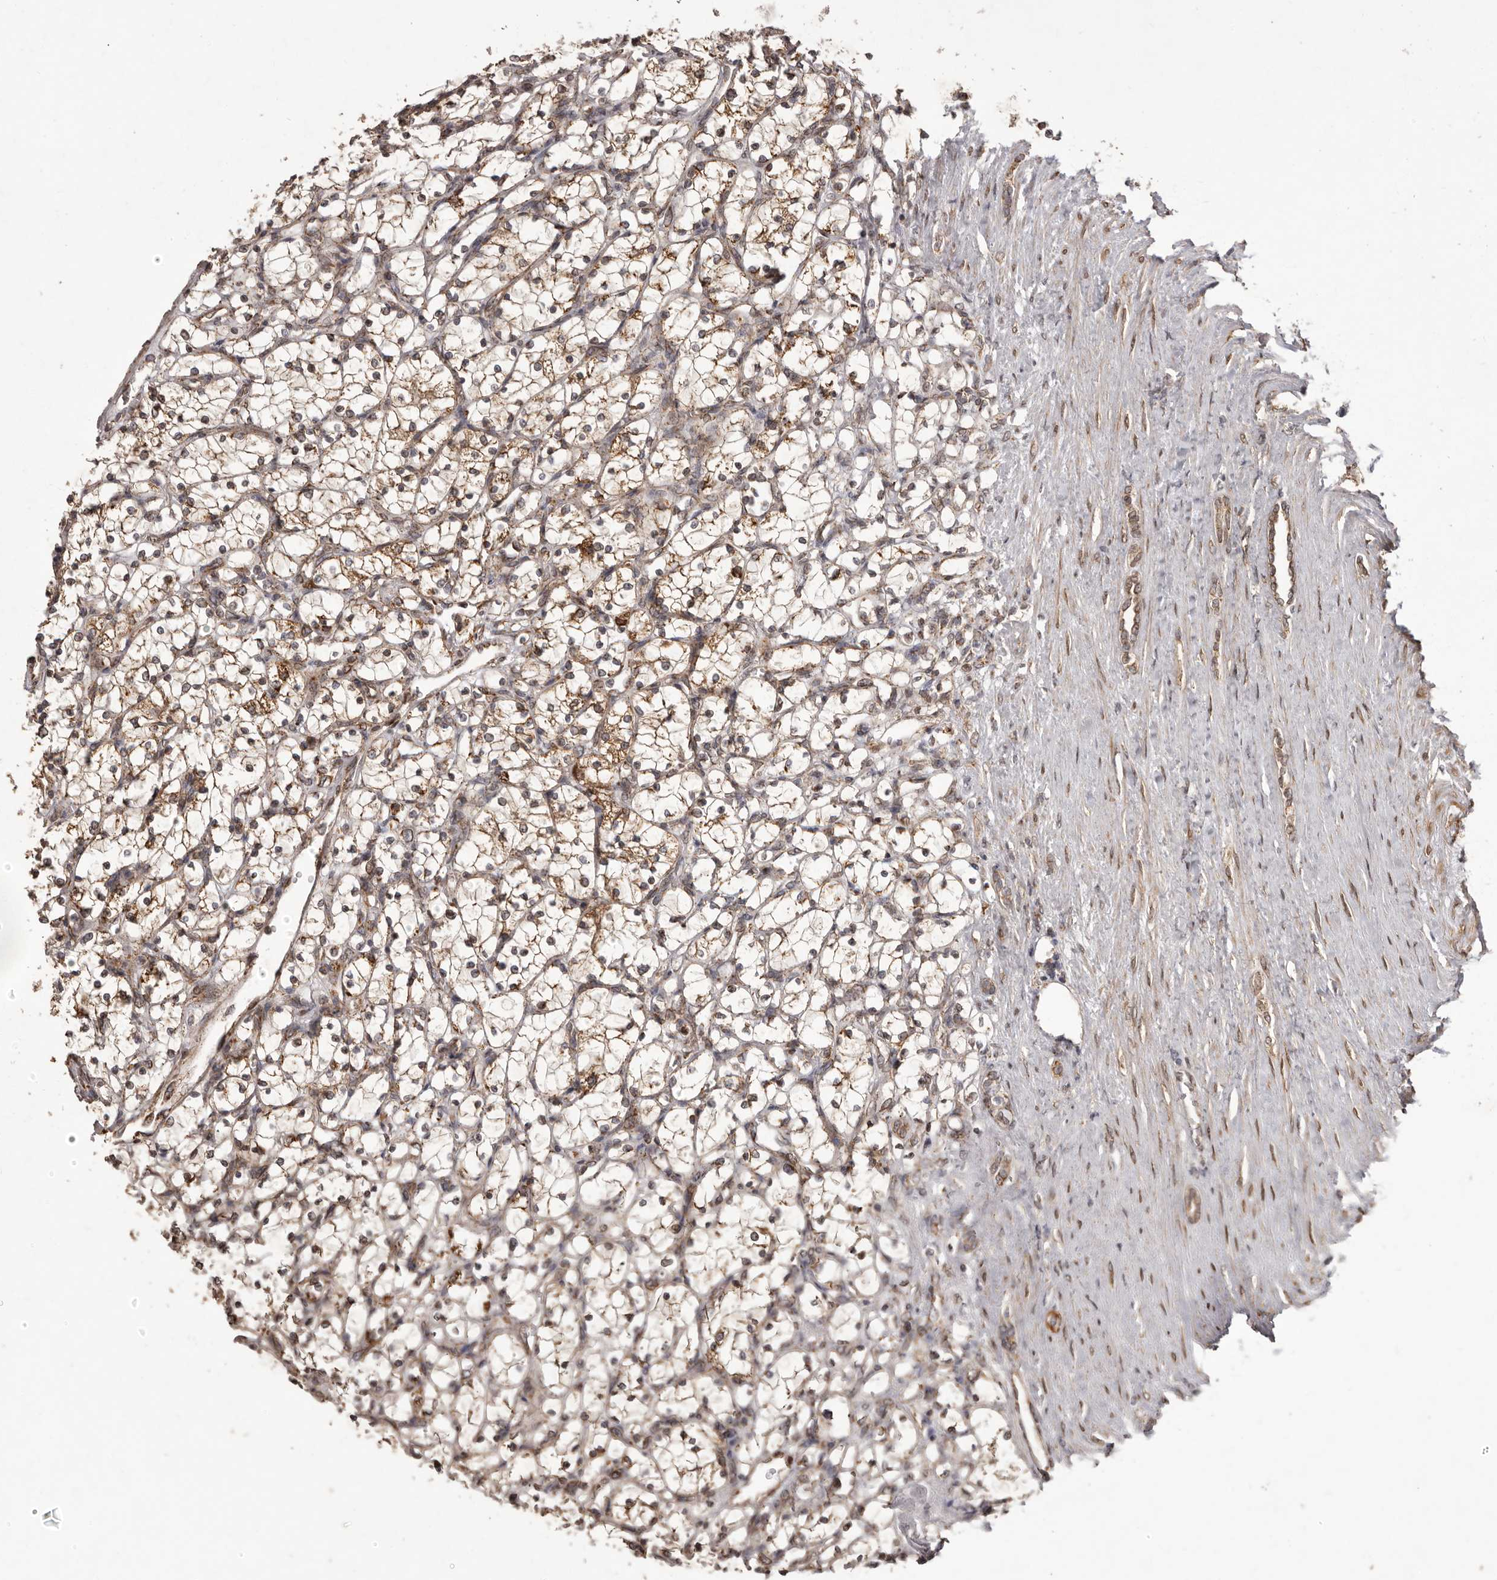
{"staining": {"intensity": "weak", "quantity": "25%-75%", "location": "cytoplasmic/membranous"}, "tissue": "renal cancer", "cell_type": "Tumor cells", "image_type": "cancer", "snomed": [{"axis": "morphology", "description": "Adenocarcinoma, NOS"}, {"axis": "topography", "description": "Kidney"}], "caption": "Immunohistochemistry (IHC) (DAB) staining of renal cancer (adenocarcinoma) displays weak cytoplasmic/membranous protein positivity in about 25%-75% of tumor cells. The staining was performed using DAB to visualize the protein expression in brown, while the nuclei were stained in blue with hematoxylin (Magnification: 20x).", "gene": "CHRM2", "patient": {"sex": "female", "age": 69}}